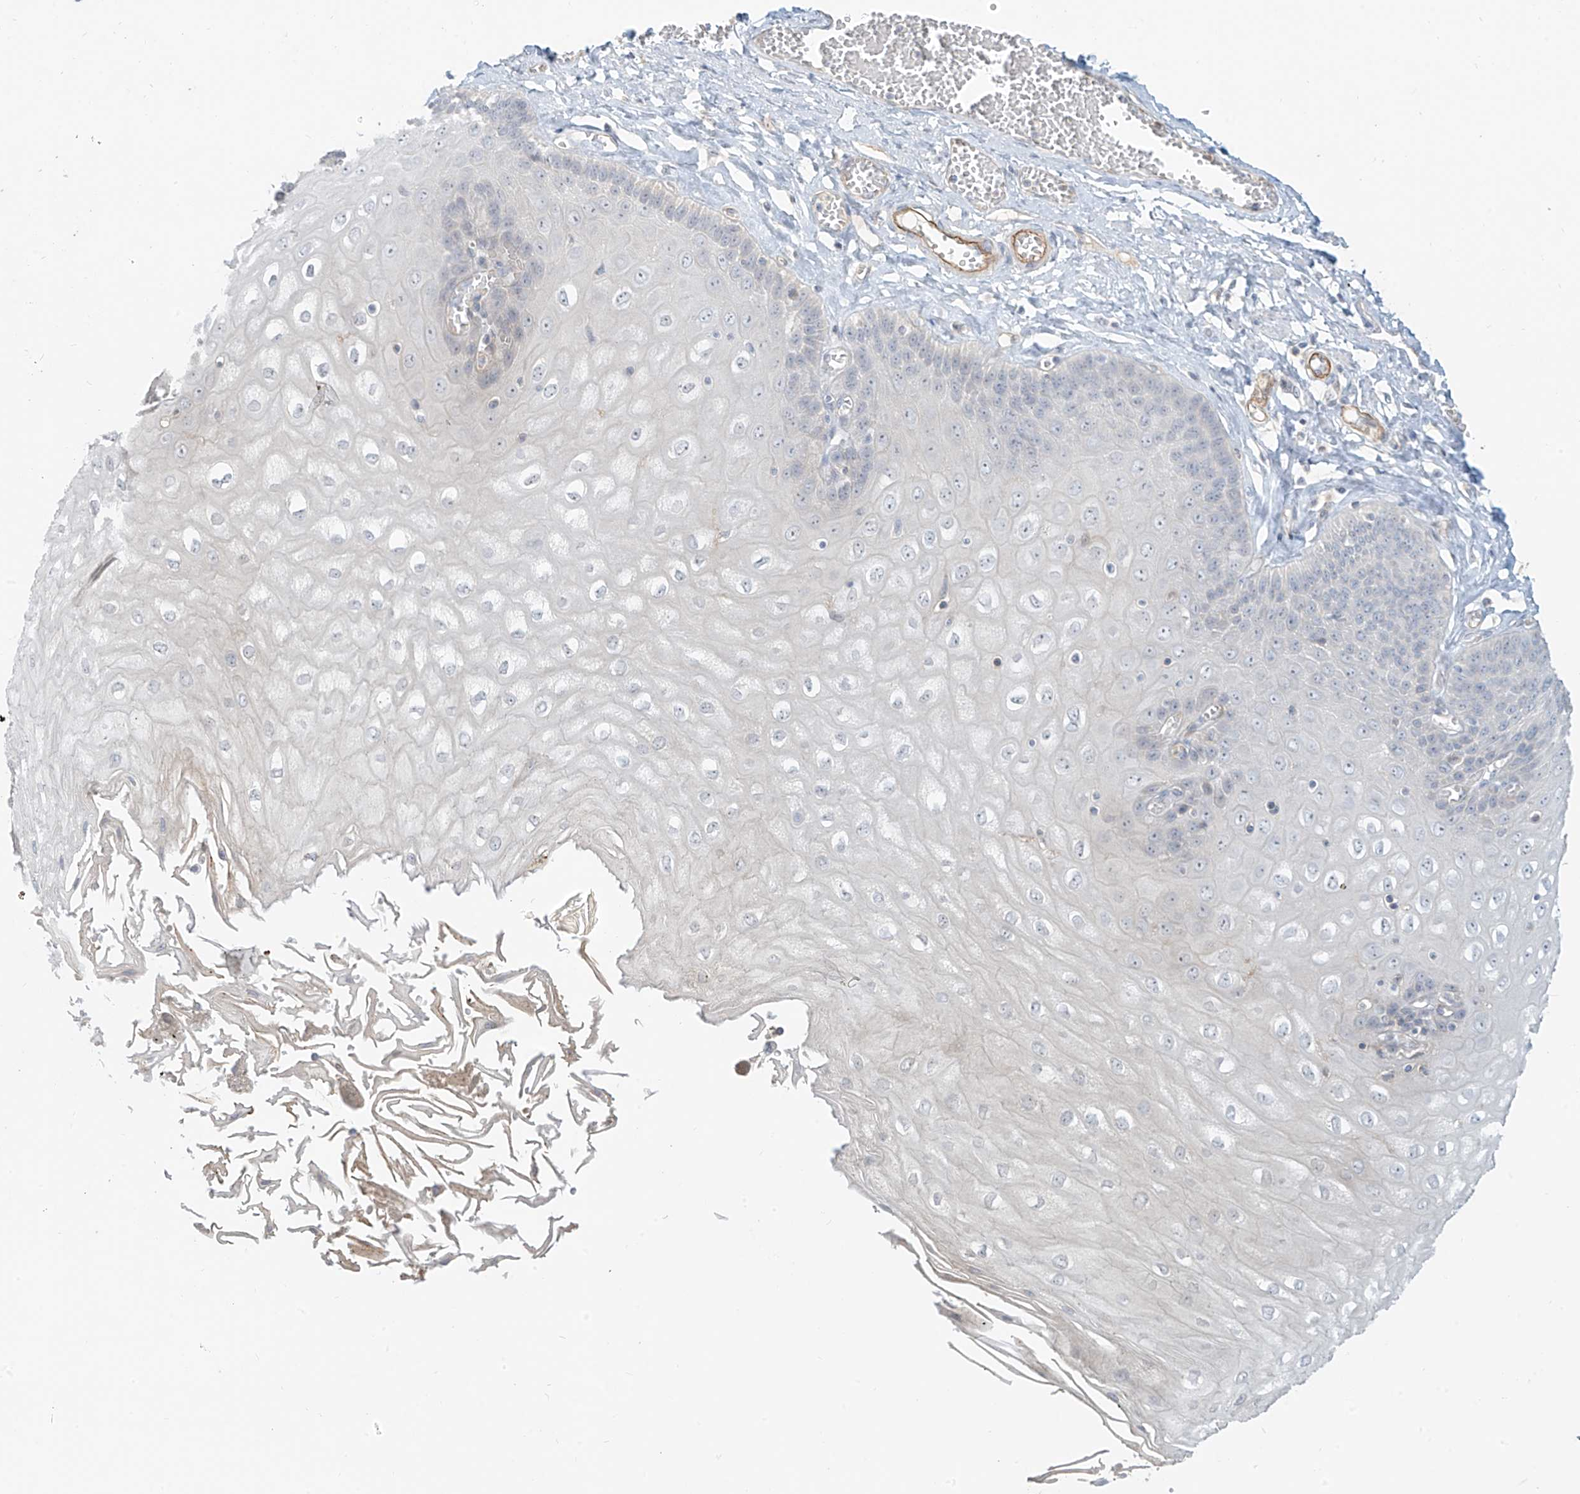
{"staining": {"intensity": "negative", "quantity": "none", "location": "none"}, "tissue": "esophagus", "cell_type": "Squamous epithelial cells", "image_type": "normal", "snomed": [{"axis": "morphology", "description": "Normal tissue, NOS"}, {"axis": "topography", "description": "Esophagus"}], "caption": "This is an immunohistochemistry (IHC) histopathology image of unremarkable human esophagus. There is no staining in squamous epithelial cells.", "gene": "C2orf42", "patient": {"sex": "male", "age": 60}}